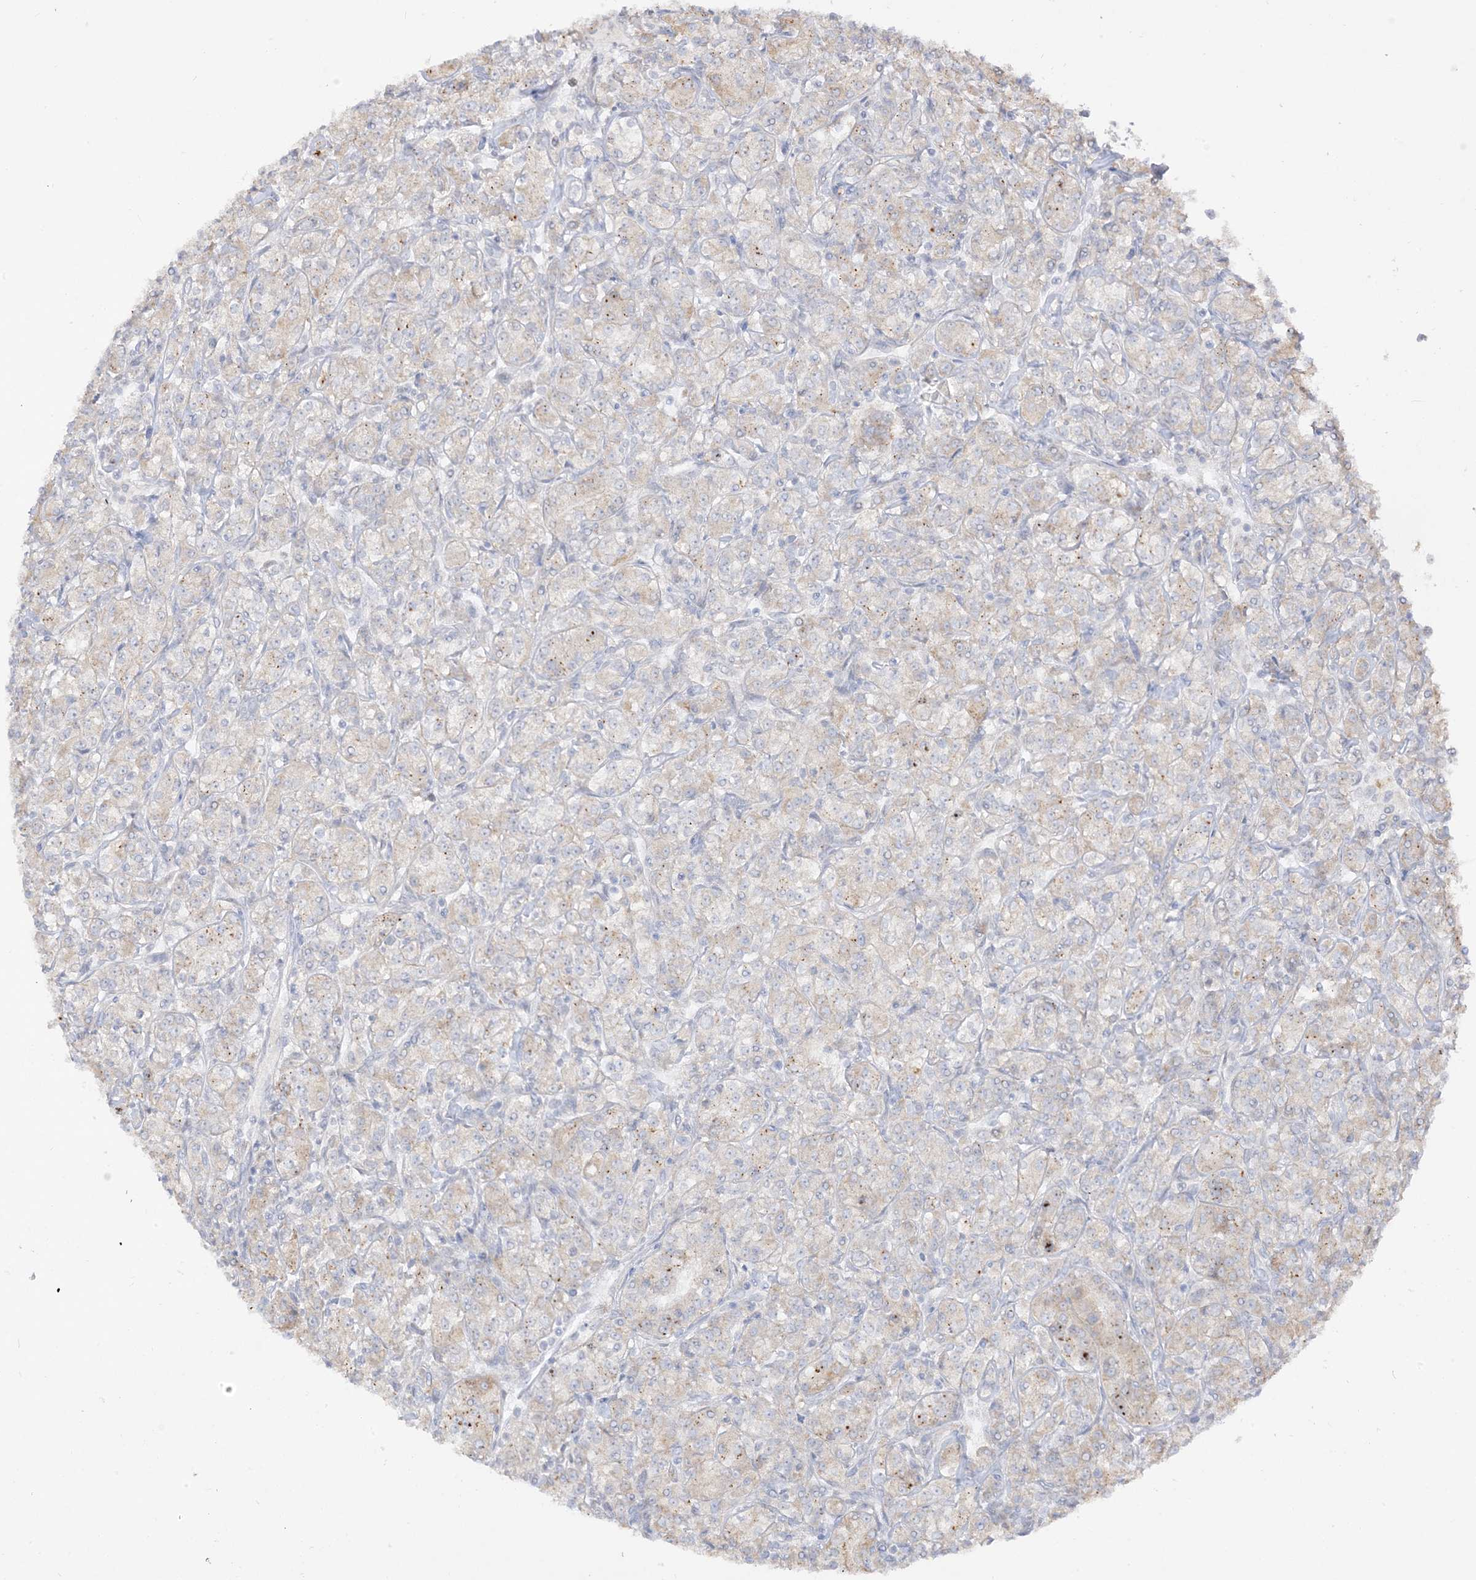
{"staining": {"intensity": "weak", "quantity": "<25%", "location": "cytoplasmic/membranous"}, "tissue": "renal cancer", "cell_type": "Tumor cells", "image_type": "cancer", "snomed": [{"axis": "morphology", "description": "Adenocarcinoma, NOS"}, {"axis": "topography", "description": "Kidney"}], "caption": "Protein analysis of adenocarcinoma (renal) demonstrates no significant positivity in tumor cells.", "gene": "LOXL3", "patient": {"sex": "male", "age": 77}}